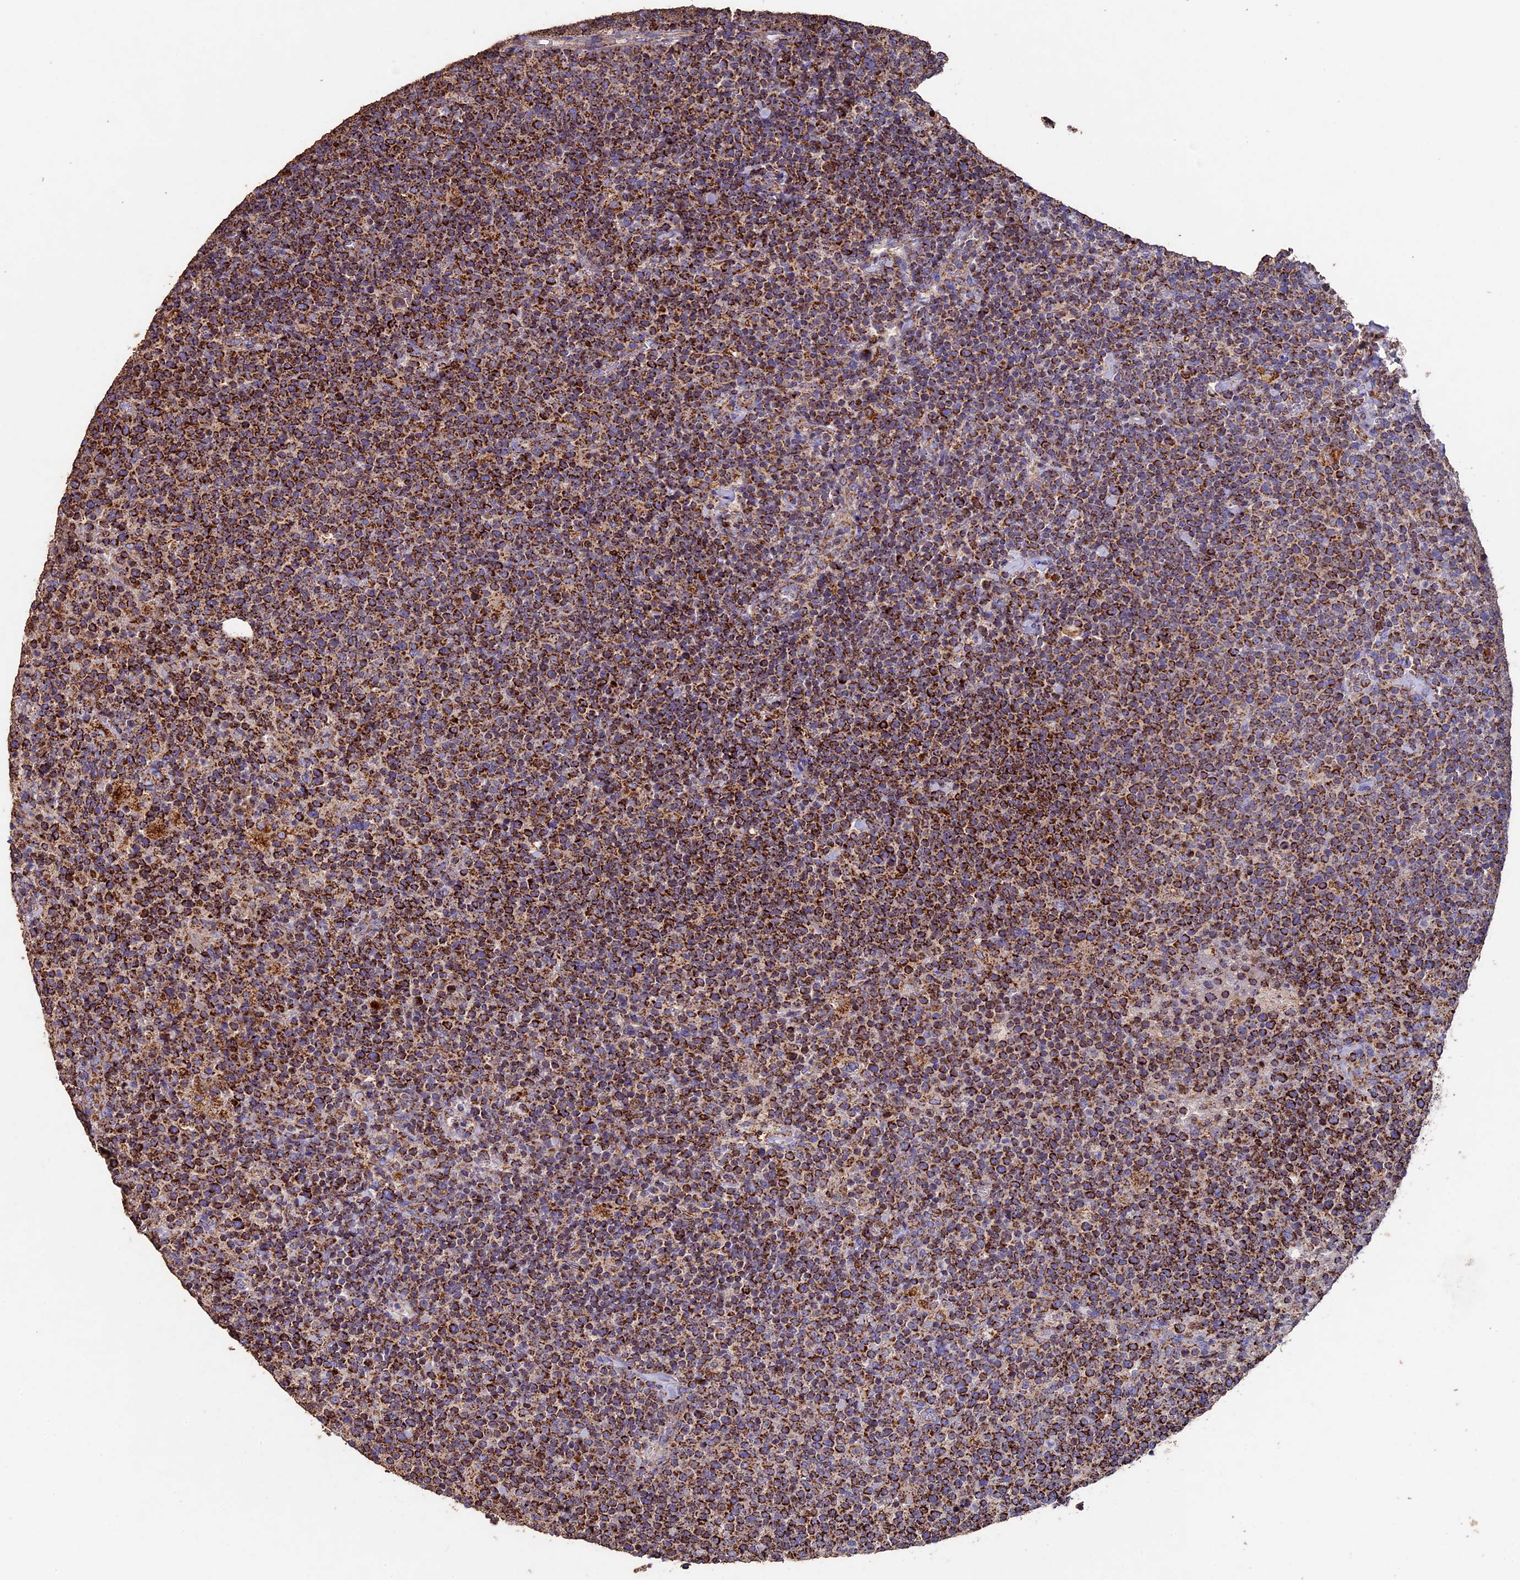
{"staining": {"intensity": "strong", "quantity": ">75%", "location": "cytoplasmic/membranous"}, "tissue": "lymphoma", "cell_type": "Tumor cells", "image_type": "cancer", "snomed": [{"axis": "morphology", "description": "Malignant lymphoma, non-Hodgkin's type, High grade"}, {"axis": "topography", "description": "Lymph node"}], "caption": "Immunohistochemistry (IHC) image of neoplastic tissue: human malignant lymphoma, non-Hodgkin's type (high-grade) stained using immunohistochemistry displays high levels of strong protein expression localized specifically in the cytoplasmic/membranous of tumor cells, appearing as a cytoplasmic/membranous brown color.", "gene": "ADAT1", "patient": {"sex": "male", "age": 61}}